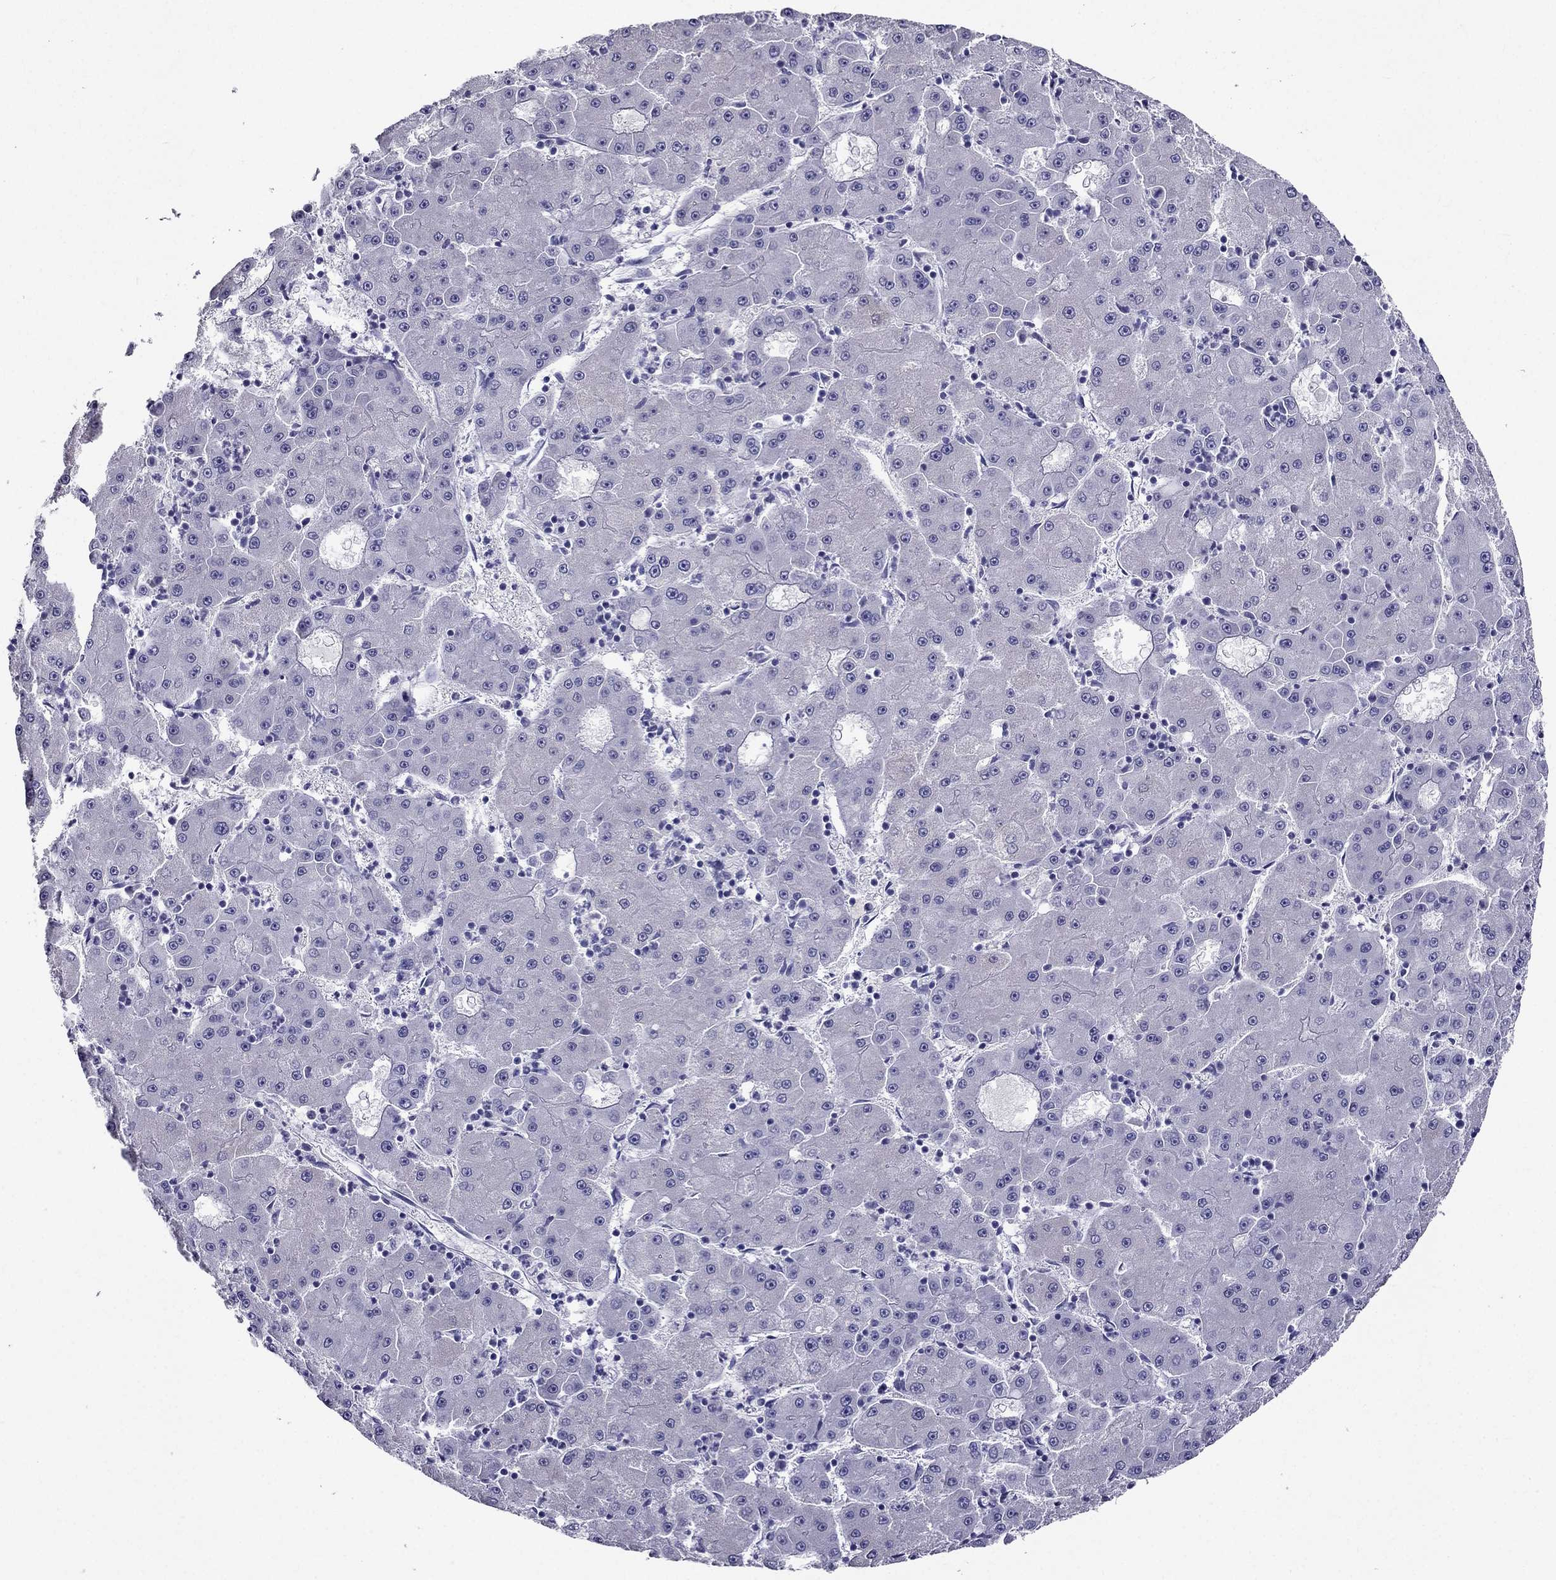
{"staining": {"intensity": "negative", "quantity": "none", "location": "none"}, "tissue": "liver cancer", "cell_type": "Tumor cells", "image_type": "cancer", "snomed": [{"axis": "morphology", "description": "Carcinoma, Hepatocellular, NOS"}, {"axis": "topography", "description": "Liver"}], "caption": "An immunohistochemistry (IHC) micrograph of hepatocellular carcinoma (liver) is shown. There is no staining in tumor cells of hepatocellular carcinoma (liver).", "gene": "ZNF541", "patient": {"sex": "male", "age": 73}}